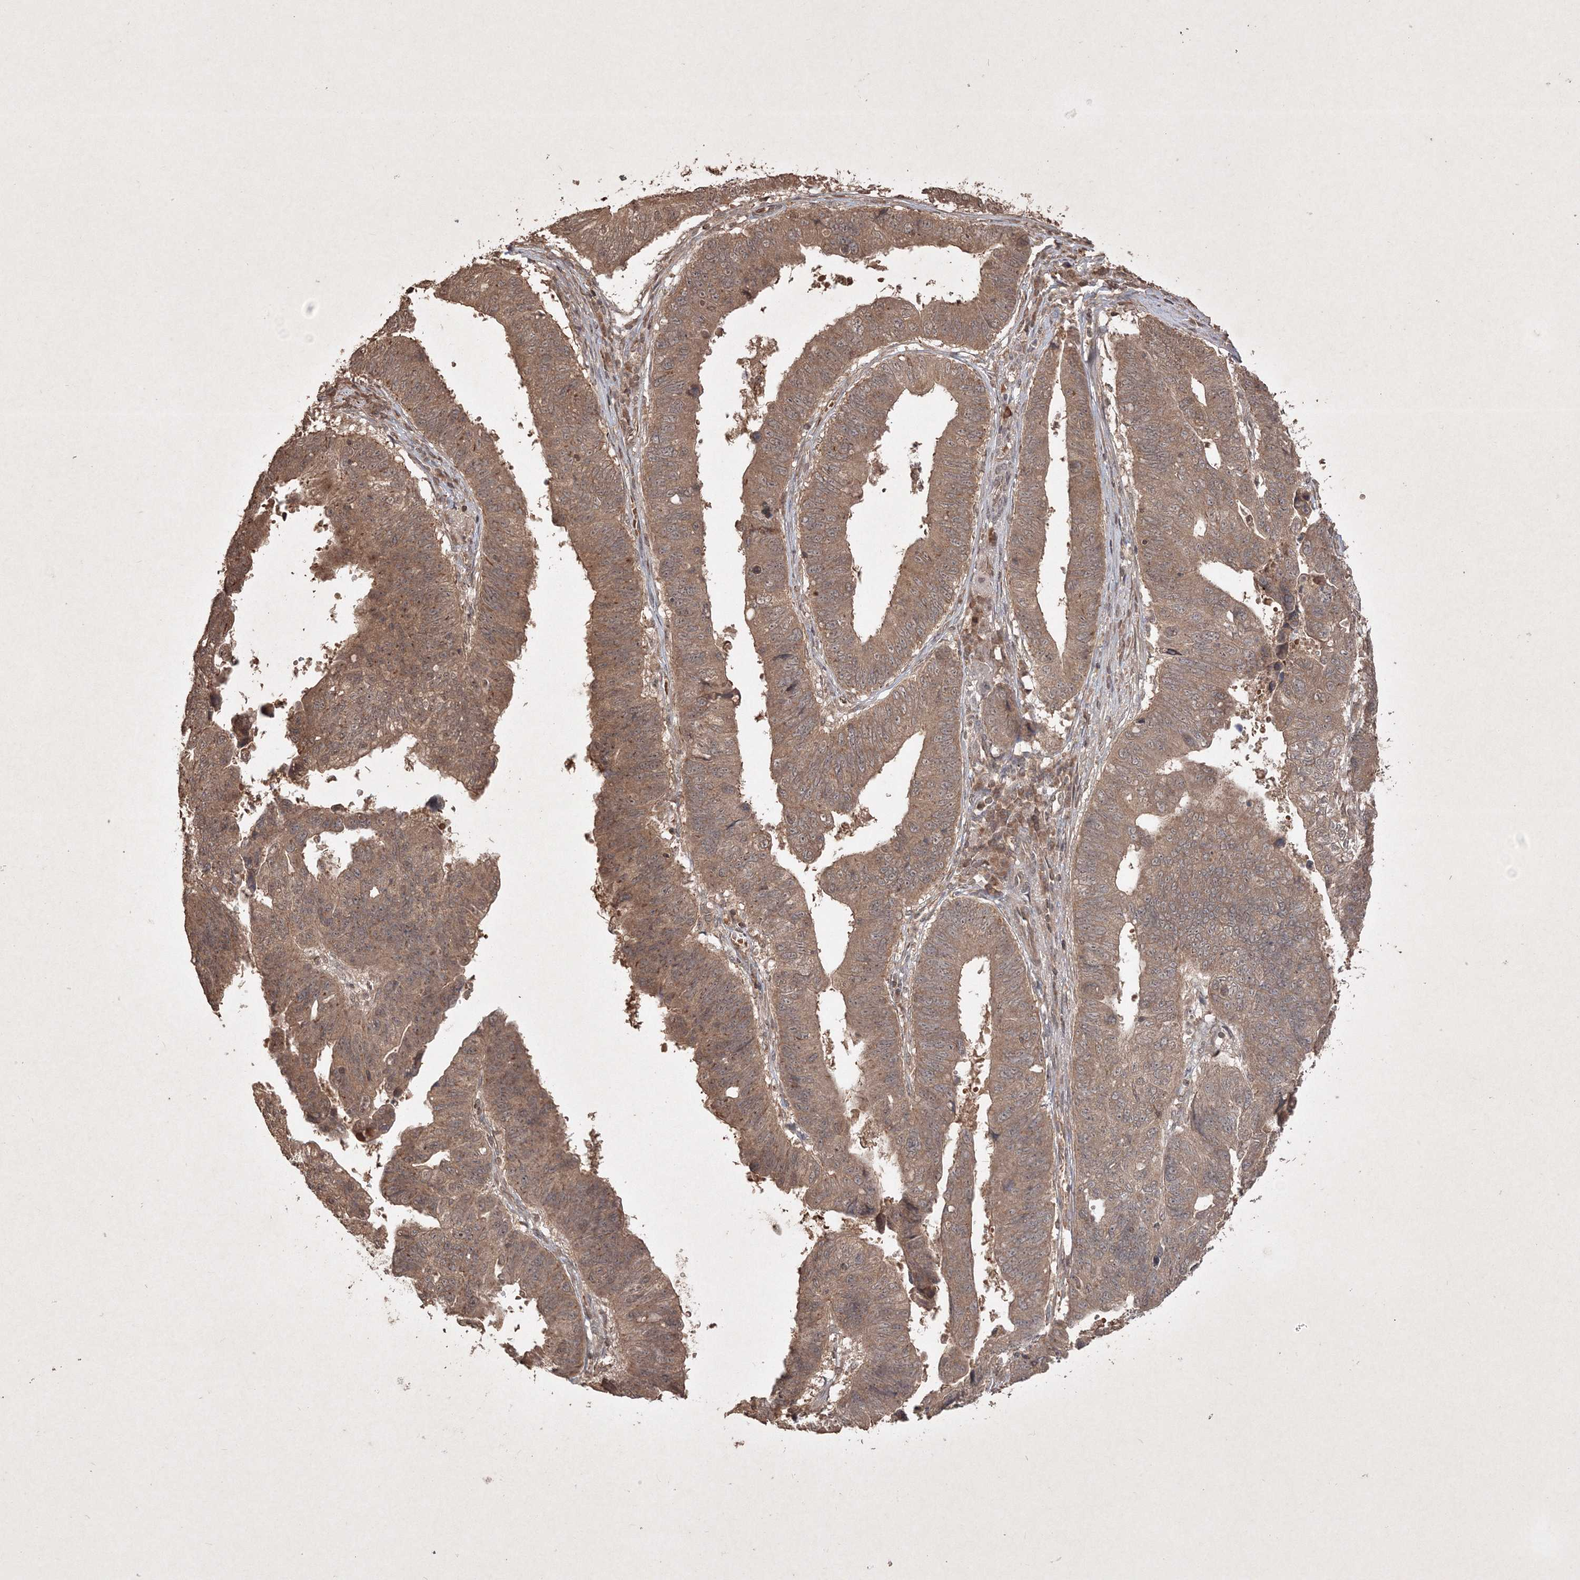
{"staining": {"intensity": "moderate", "quantity": ">75%", "location": "cytoplasmic/membranous"}, "tissue": "stomach cancer", "cell_type": "Tumor cells", "image_type": "cancer", "snomed": [{"axis": "morphology", "description": "Adenocarcinoma, NOS"}, {"axis": "topography", "description": "Stomach"}], "caption": "Immunohistochemistry image of stomach cancer (adenocarcinoma) stained for a protein (brown), which shows medium levels of moderate cytoplasmic/membranous staining in about >75% of tumor cells.", "gene": "PELI3", "patient": {"sex": "male", "age": 59}}